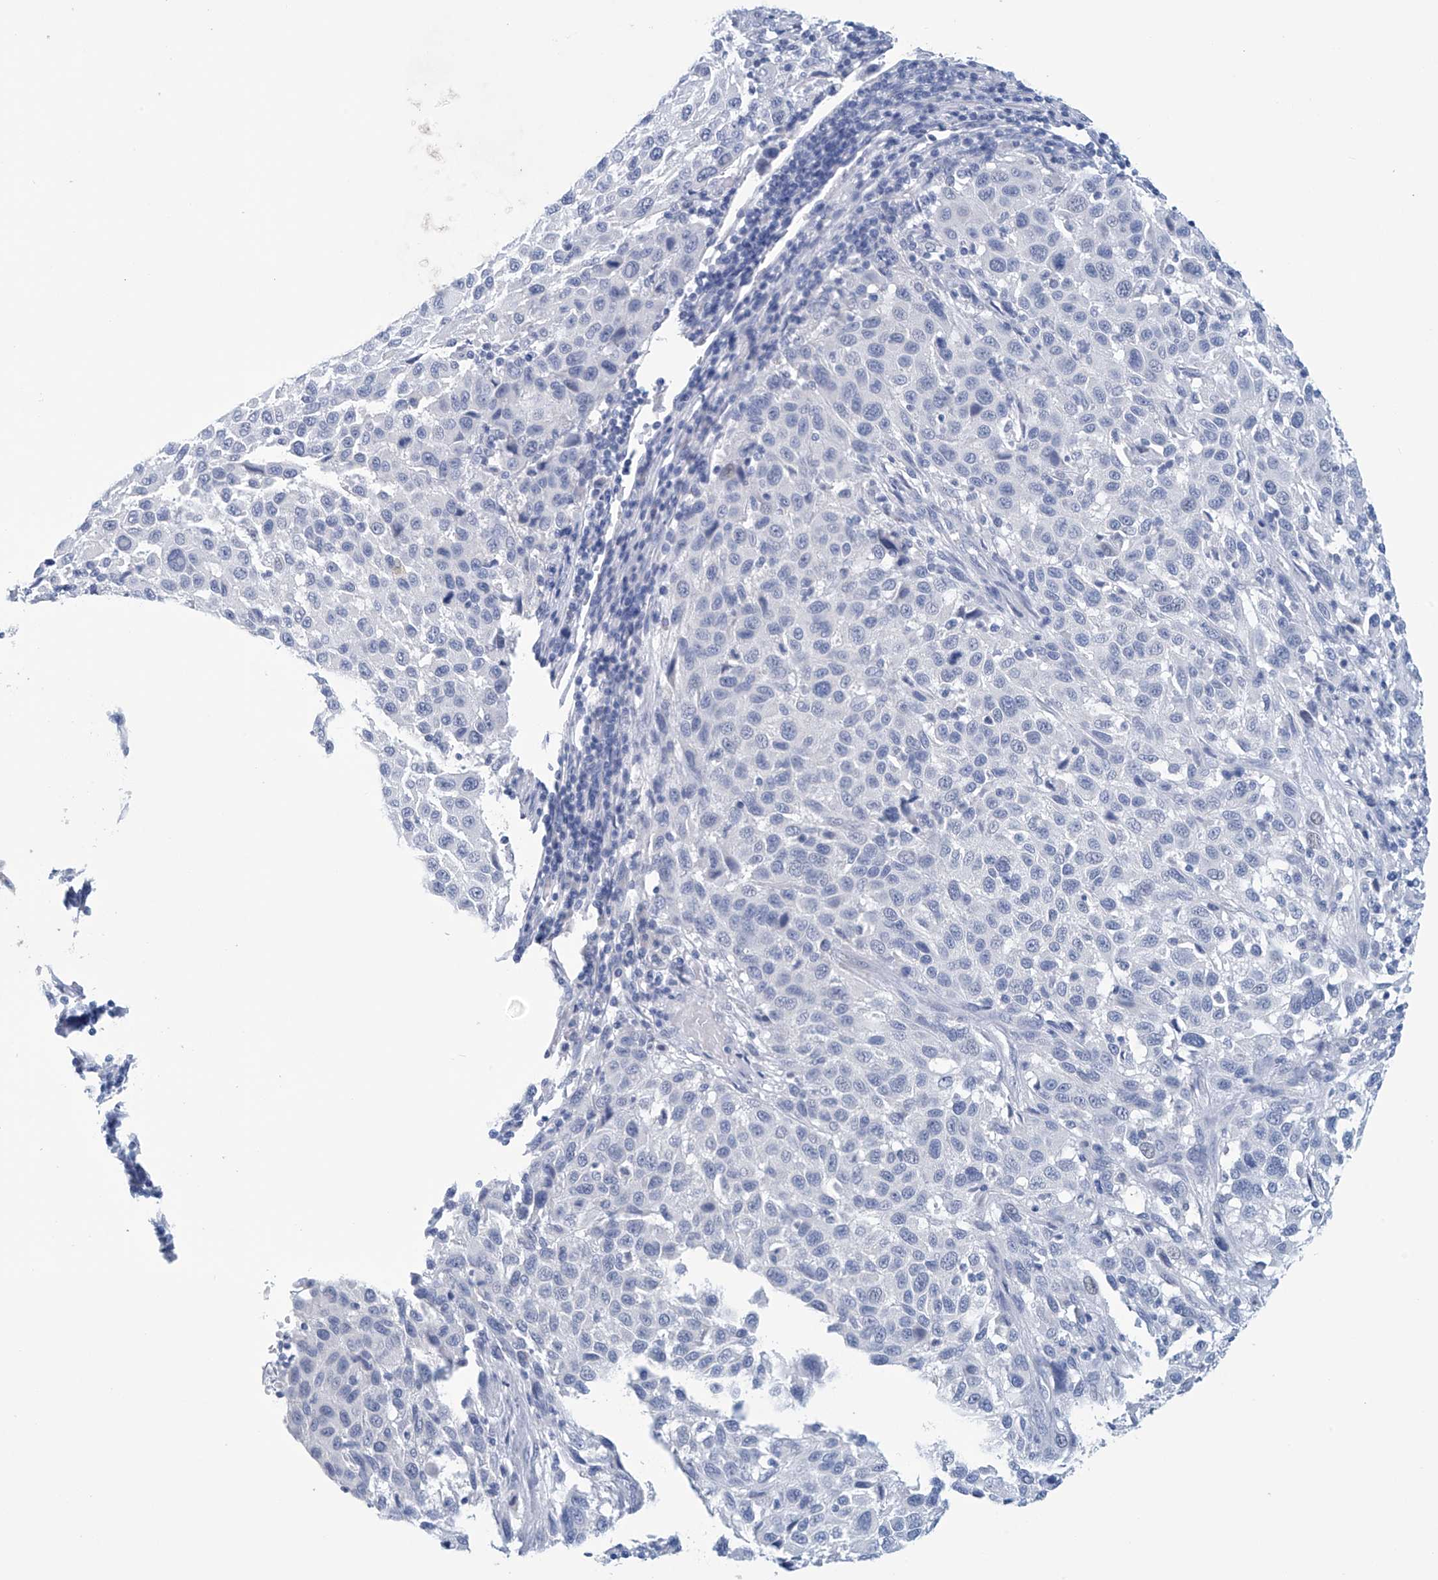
{"staining": {"intensity": "negative", "quantity": "none", "location": "none"}, "tissue": "melanoma", "cell_type": "Tumor cells", "image_type": "cancer", "snomed": [{"axis": "morphology", "description": "Malignant melanoma, Metastatic site"}, {"axis": "topography", "description": "Lymph node"}], "caption": "Immunohistochemical staining of melanoma exhibits no significant positivity in tumor cells.", "gene": "DSP", "patient": {"sex": "male", "age": 61}}